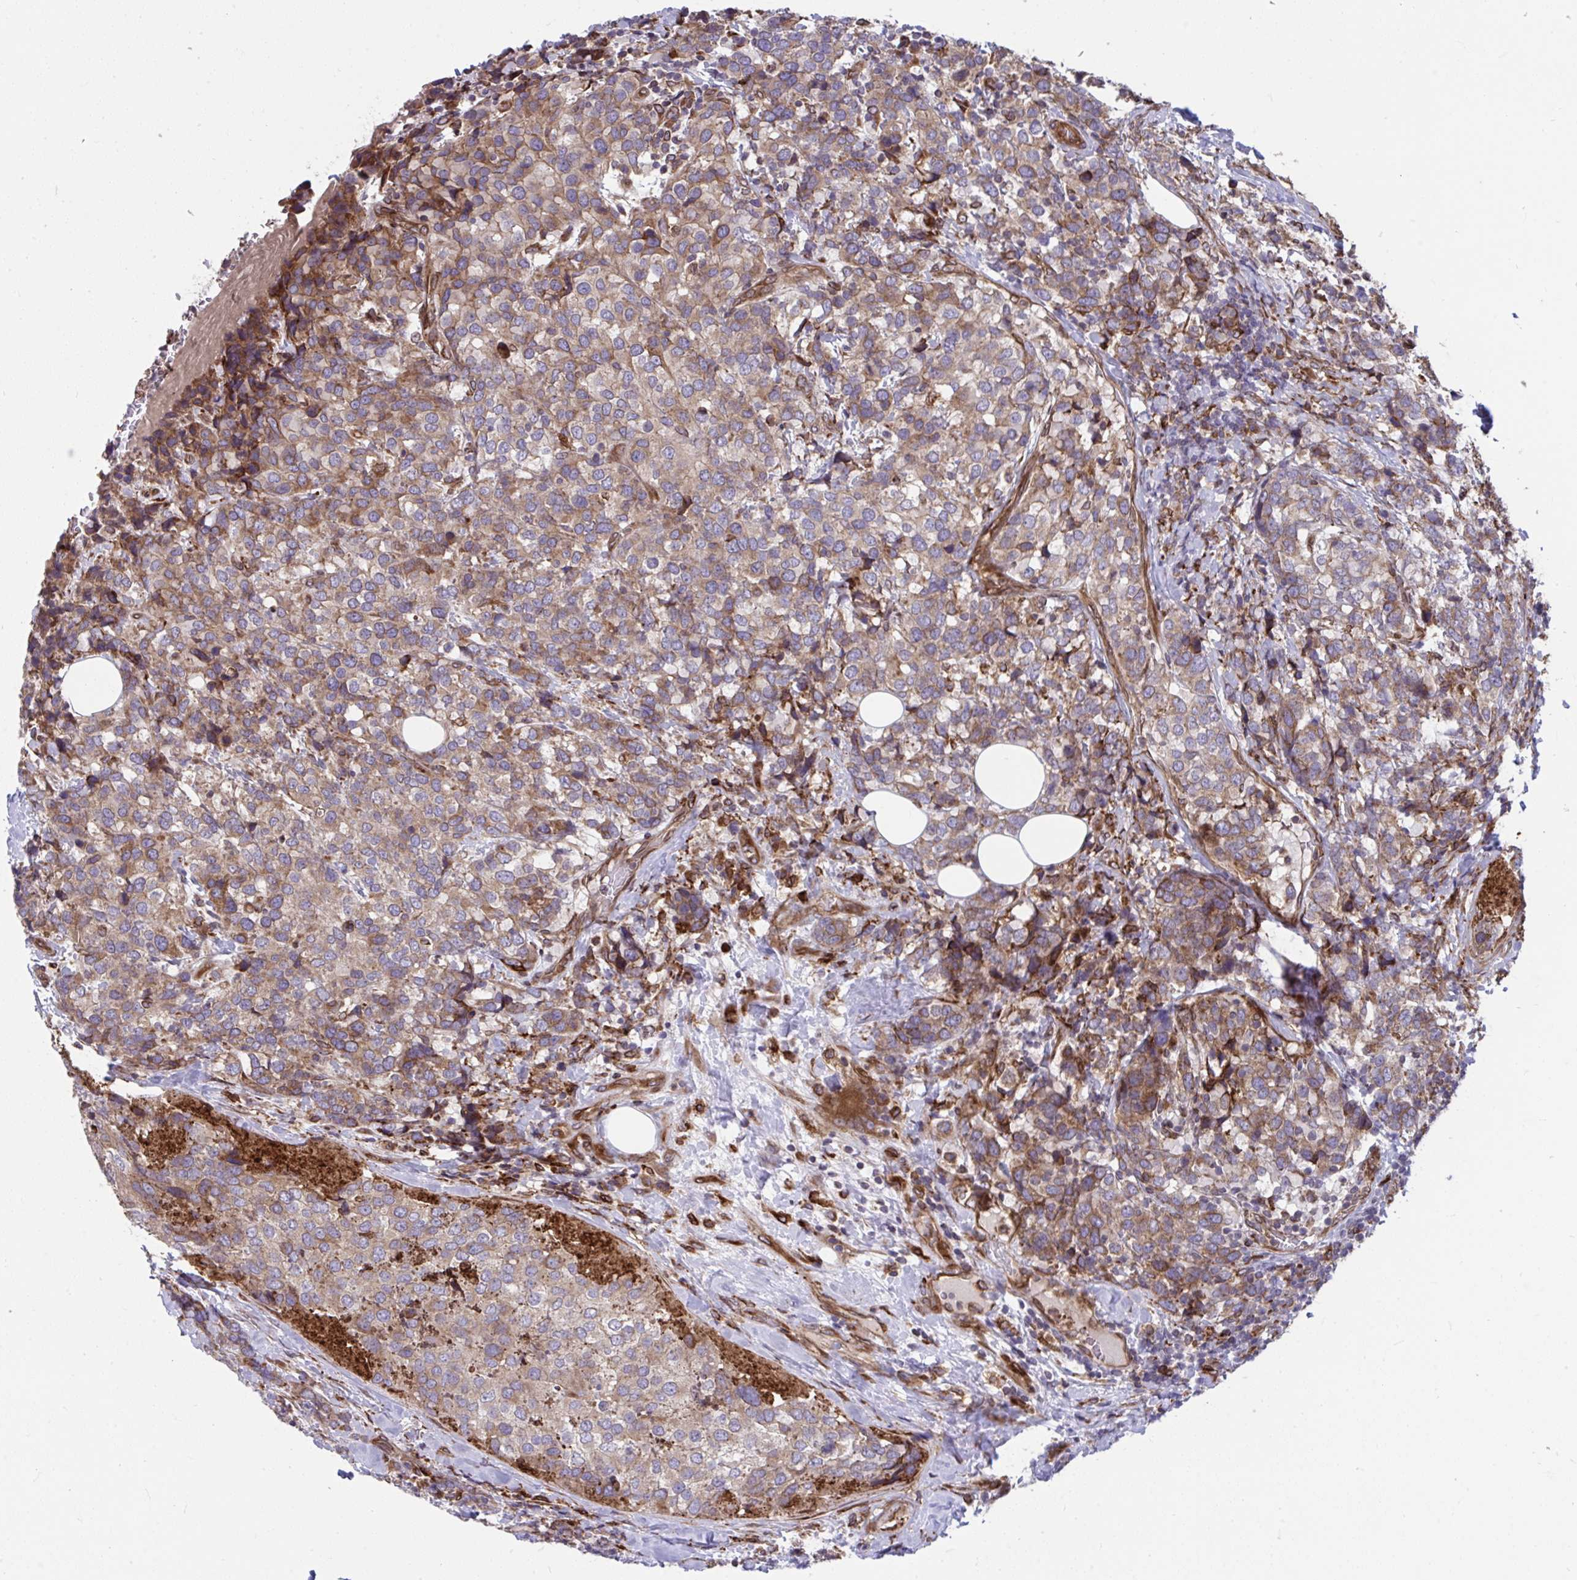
{"staining": {"intensity": "weak", "quantity": "25%-75%", "location": "cytoplasmic/membranous"}, "tissue": "breast cancer", "cell_type": "Tumor cells", "image_type": "cancer", "snomed": [{"axis": "morphology", "description": "Lobular carcinoma"}, {"axis": "topography", "description": "Breast"}], "caption": "The image demonstrates immunohistochemical staining of lobular carcinoma (breast). There is weak cytoplasmic/membranous staining is seen in about 25%-75% of tumor cells.", "gene": "STIM2", "patient": {"sex": "female", "age": 59}}